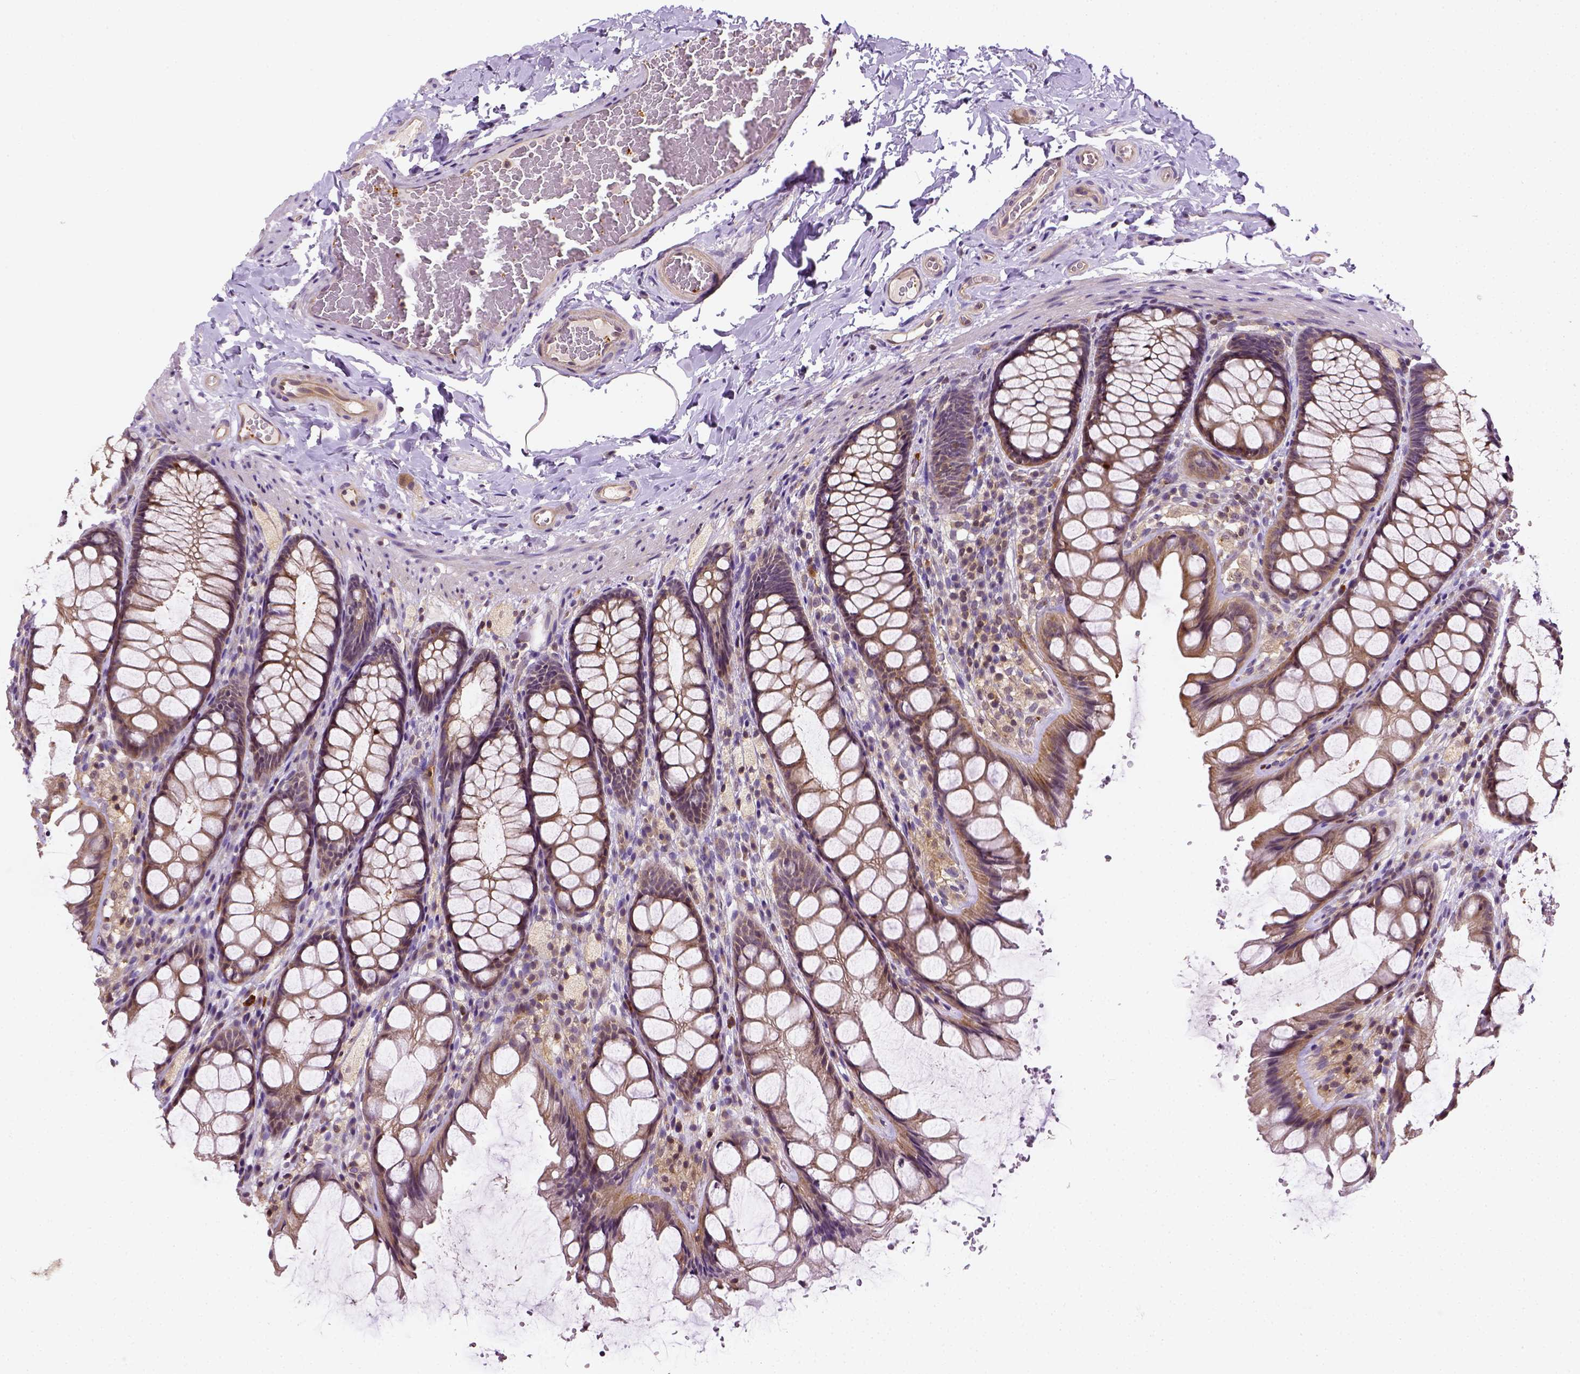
{"staining": {"intensity": "weak", "quantity": ">75%", "location": "cytoplasmic/membranous"}, "tissue": "colon", "cell_type": "Endothelial cells", "image_type": "normal", "snomed": [{"axis": "morphology", "description": "Normal tissue, NOS"}, {"axis": "topography", "description": "Colon"}], "caption": "Immunohistochemical staining of normal human colon displays low levels of weak cytoplasmic/membranous staining in about >75% of endothelial cells.", "gene": "MATK", "patient": {"sex": "male", "age": 47}}